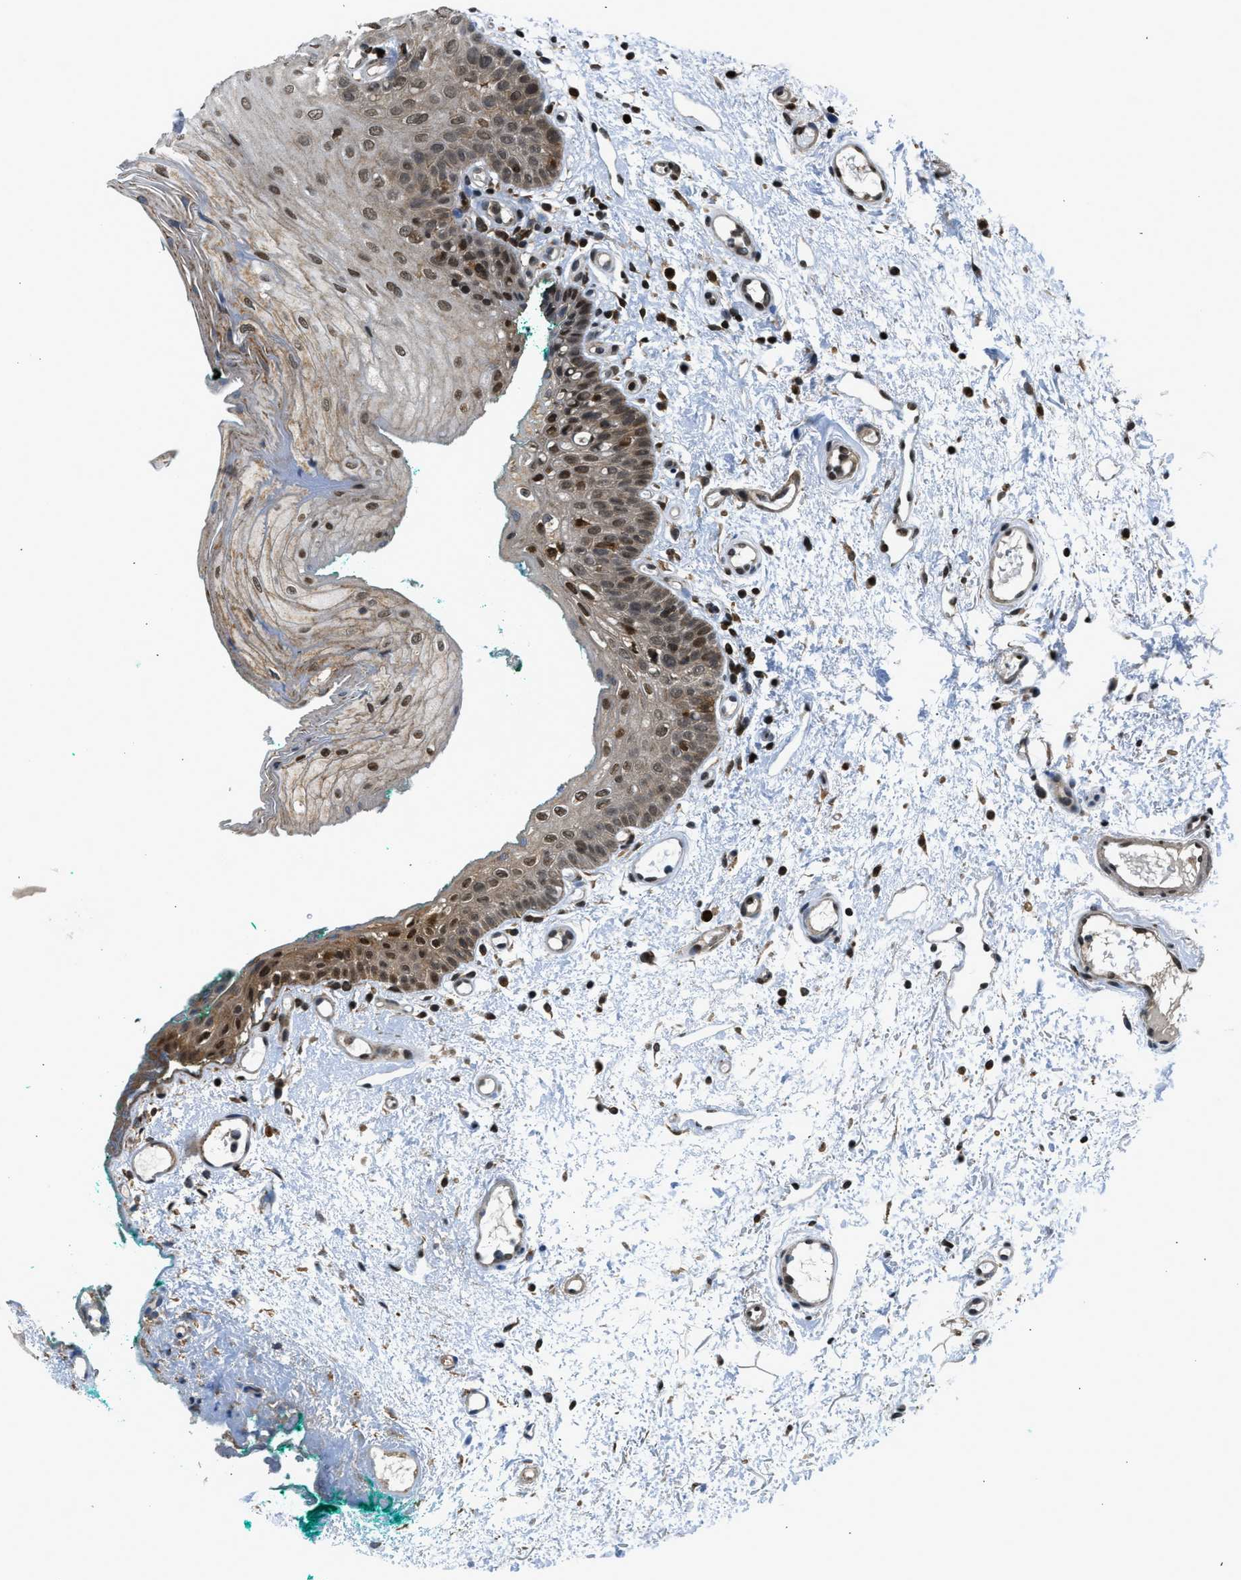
{"staining": {"intensity": "moderate", "quantity": "25%-75%", "location": "cytoplasmic/membranous,nuclear"}, "tissue": "oral mucosa", "cell_type": "Squamous epithelial cells", "image_type": "normal", "snomed": [{"axis": "morphology", "description": "Normal tissue, NOS"}, {"axis": "morphology", "description": "Squamous cell carcinoma, NOS"}, {"axis": "topography", "description": "Oral tissue"}, {"axis": "topography", "description": "Salivary gland"}, {"axis": "topography", "description": "Head-Neck"}], "caption": "Unremarkable oral mucosa reveals moderate cytoplasmic/membranous,nuclear staining in about 25%-75% of squamous epithelial cells (brown staining indicates protein expression, while blue staining denotes nuclei)..", "gene": "RETREG3", "patient": {"sex": "female", "age": 62}}